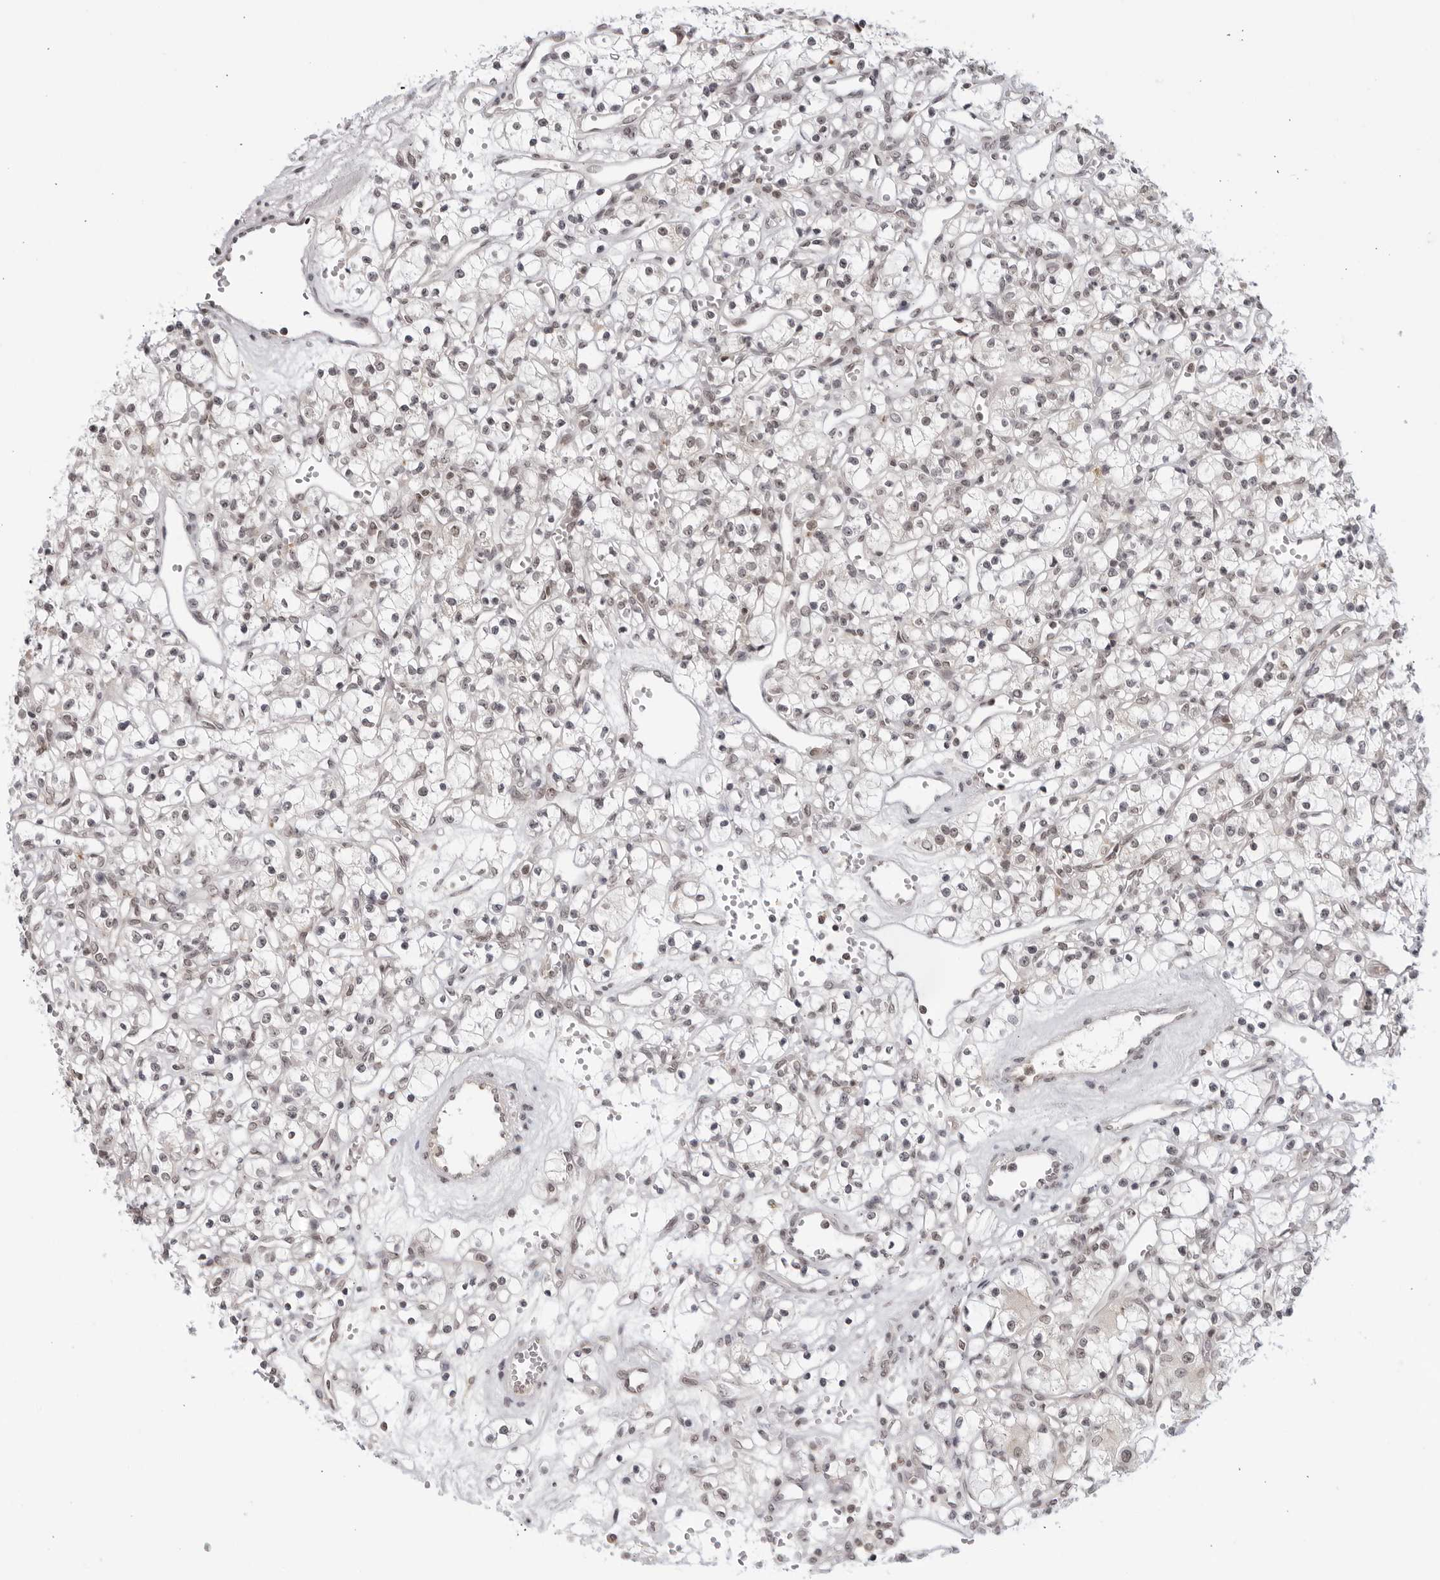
{"staining": {"intensity": "weak", "quantity": "25%-75%", "location": "nuclear"}, "tissue": "renal cancer", "cell_type": "Tumor cells", "image_type": "cancer", "snomed": [{"axis": "morphology", "description": "Adenocarcinoma, NOS"}, {"axis": "topography", "description": "Kidney"}], "caption": "This is a photomicrograph of immunohistochemistry staining of renal adenocarcinoma, which shows weak staining in the nuclear of tumor cells.", "gene": "CC2D1B", "patient": {"sex": "female", "age": 59}}